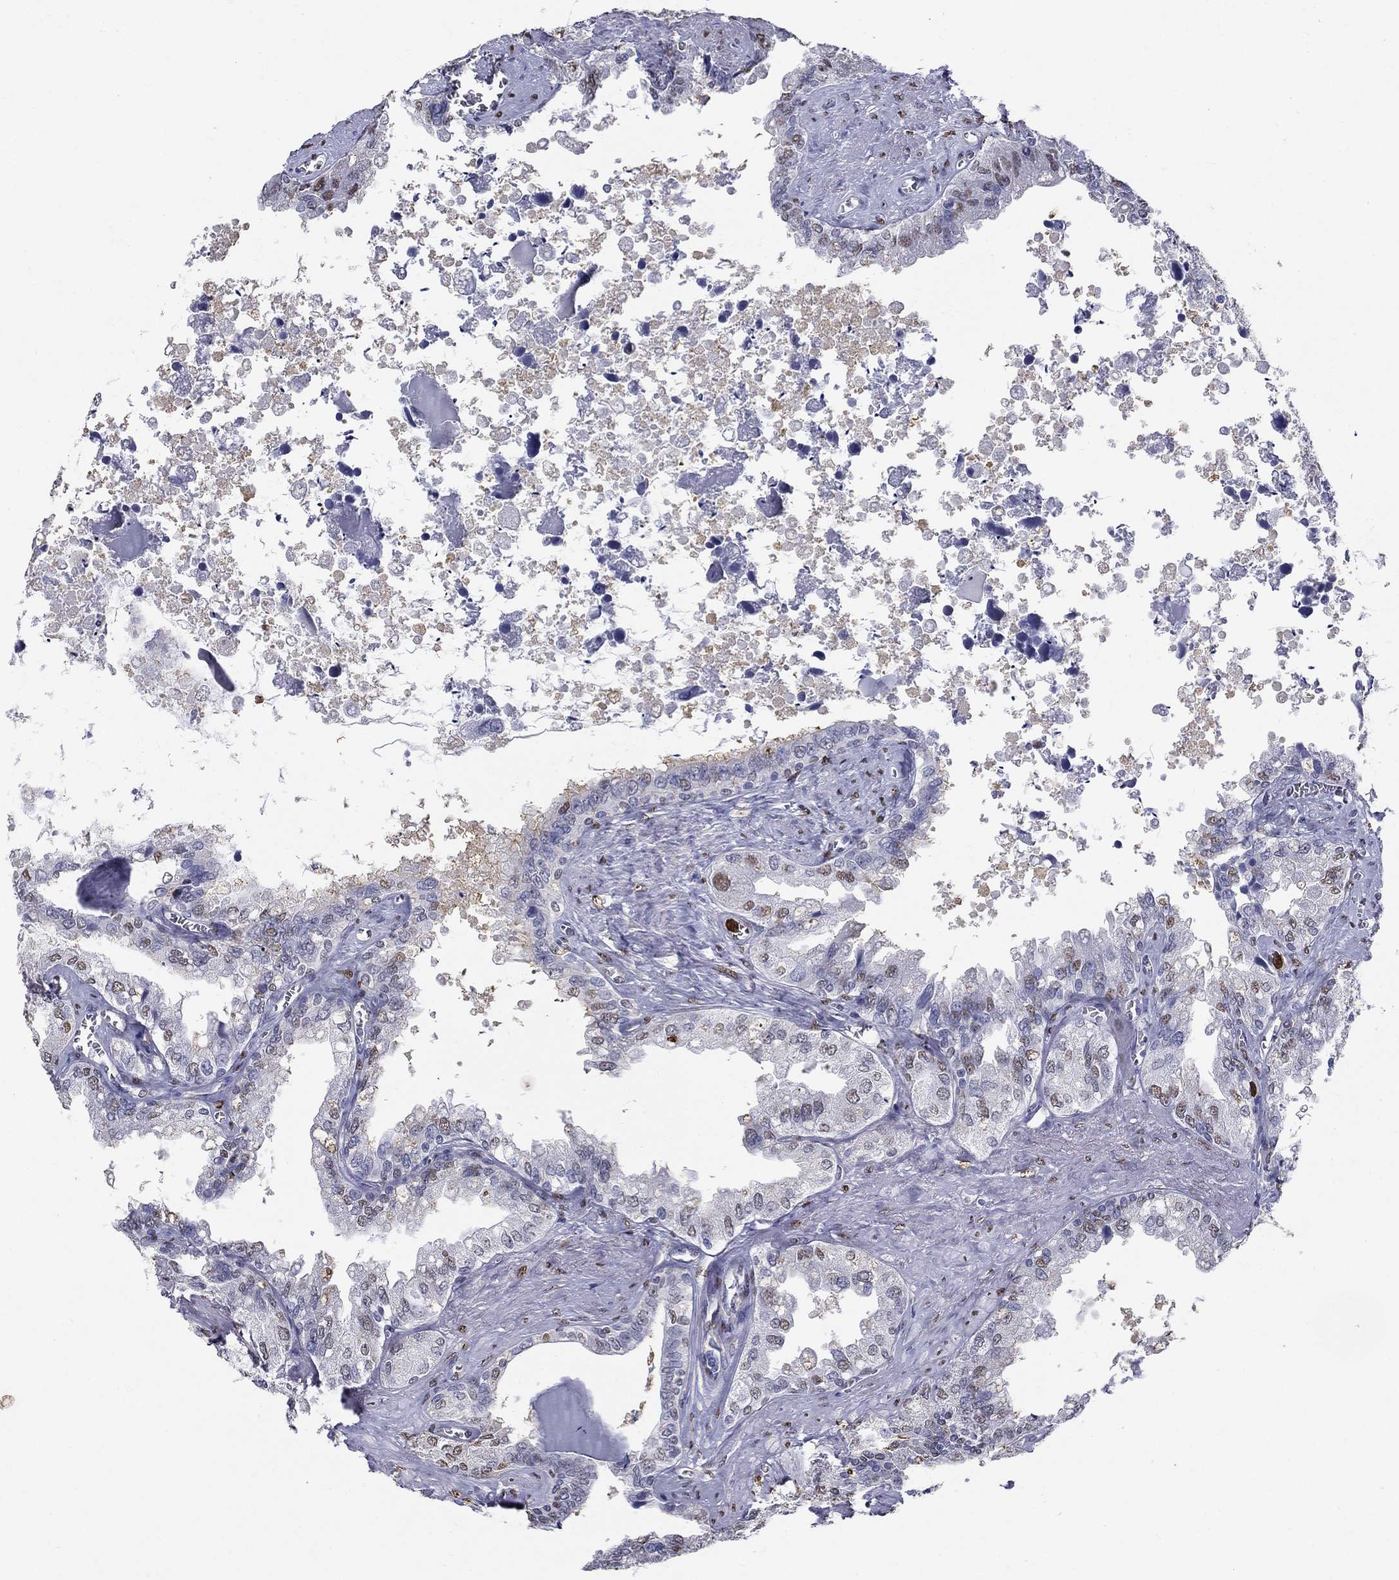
{"staining": {"intensity": "weak", "quantity": "<25%", "location": "nuclear"}, "tissue": "seminal vesicle", "cell_type": "Glandular cells", "image_type": "normal", "snomed": [{"axis": "morphology", "description": "Normal tissue, NOS"}, {"axis": "topography", "description": "Seminal veicle"}], "caption": "IHC photomicrograph of unremarkable seminal vesicle: human seminal vesicle stained with DAB exhibits no significant protein staining in glandular cells. (Stains: DAB immunohistochemistry with hematoxylin counter stain, Microscopy: brightfield microscopy at high magnification).", "gene": "IGSF8", "patient": {"sex": "male", "age": 67}}